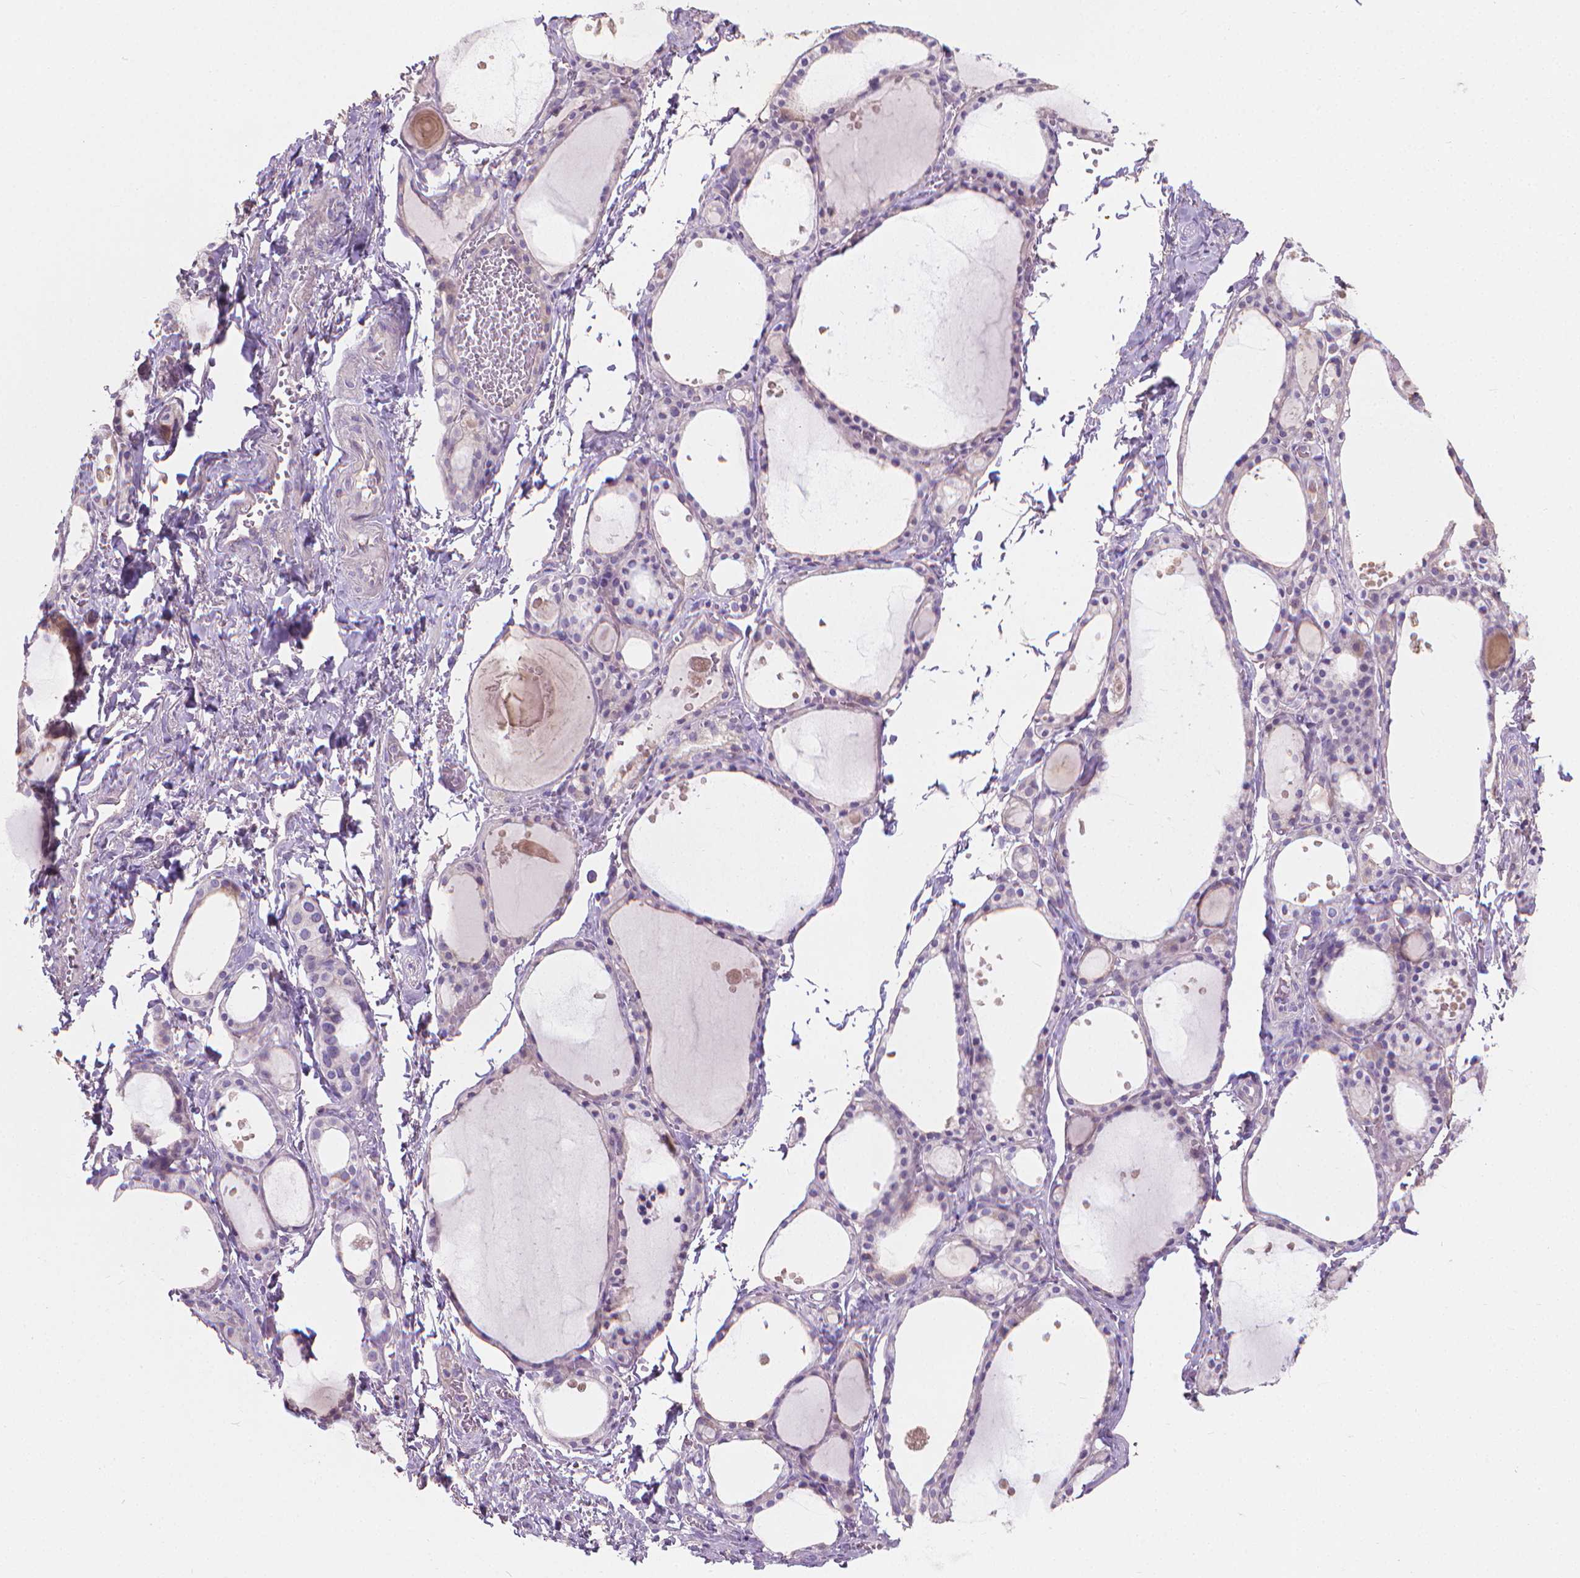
{"staining": {"intensity": "negative", "quantity": "none", "location": "none"}, "tissue": "thyroid gland", "cell_type": "Glandular cells", "image_type": "normal", "snomed": [{"axis": "morphology", "description": "Normal tissue, NOS"}, {"axis": "topography", "description": "Thyroid gland"}], "caption": "High power microscopy histopathology image of an immunohistochemistry (IHC) photomicrograph of unremarkable thyroid gland, revealing no significant staining in glandular cells.", "gene": "CABCOCO1", "patient": {"sex": "male", "age": 68}}